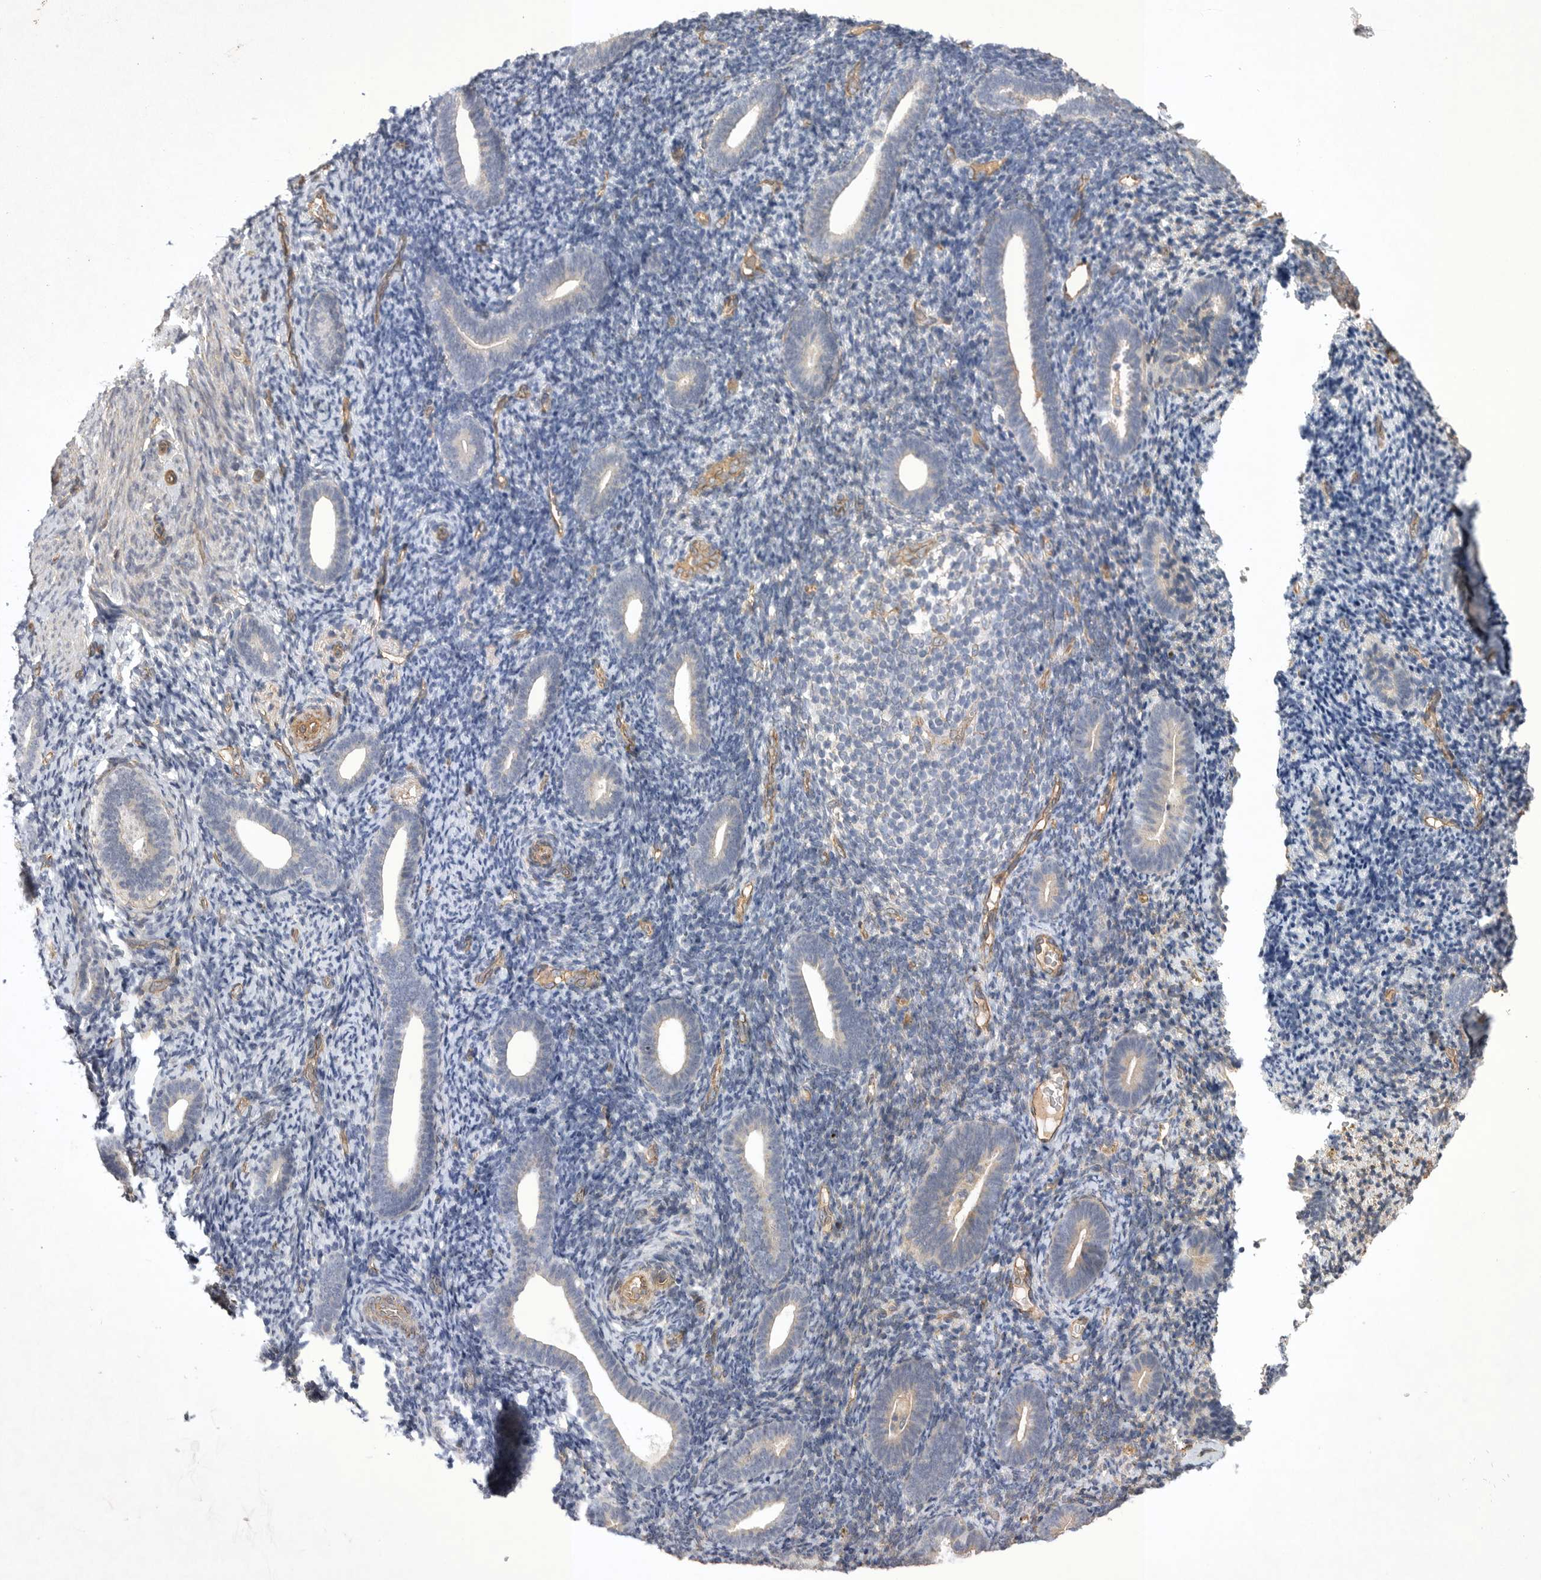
{"staining": {"intensity": "negative", "quantity": "none", "location": "none"}, "tissue": "endometrium", "cell_type": "Cells in endometrial stroma", "image_type": "normal", "snomed": [{"axis": "morphology", "description": "Normal tissue, NOS"}, {"axis": "topography", "description": "Endometrium"}], "caption": "An immunohistochemistry (IHC) image of benign endometrium is shown. There is no staining in cells in endometrial stroma of endometrium.", "gene": "ANKFY1", "patient": {"sex": "female", "age": 51}}